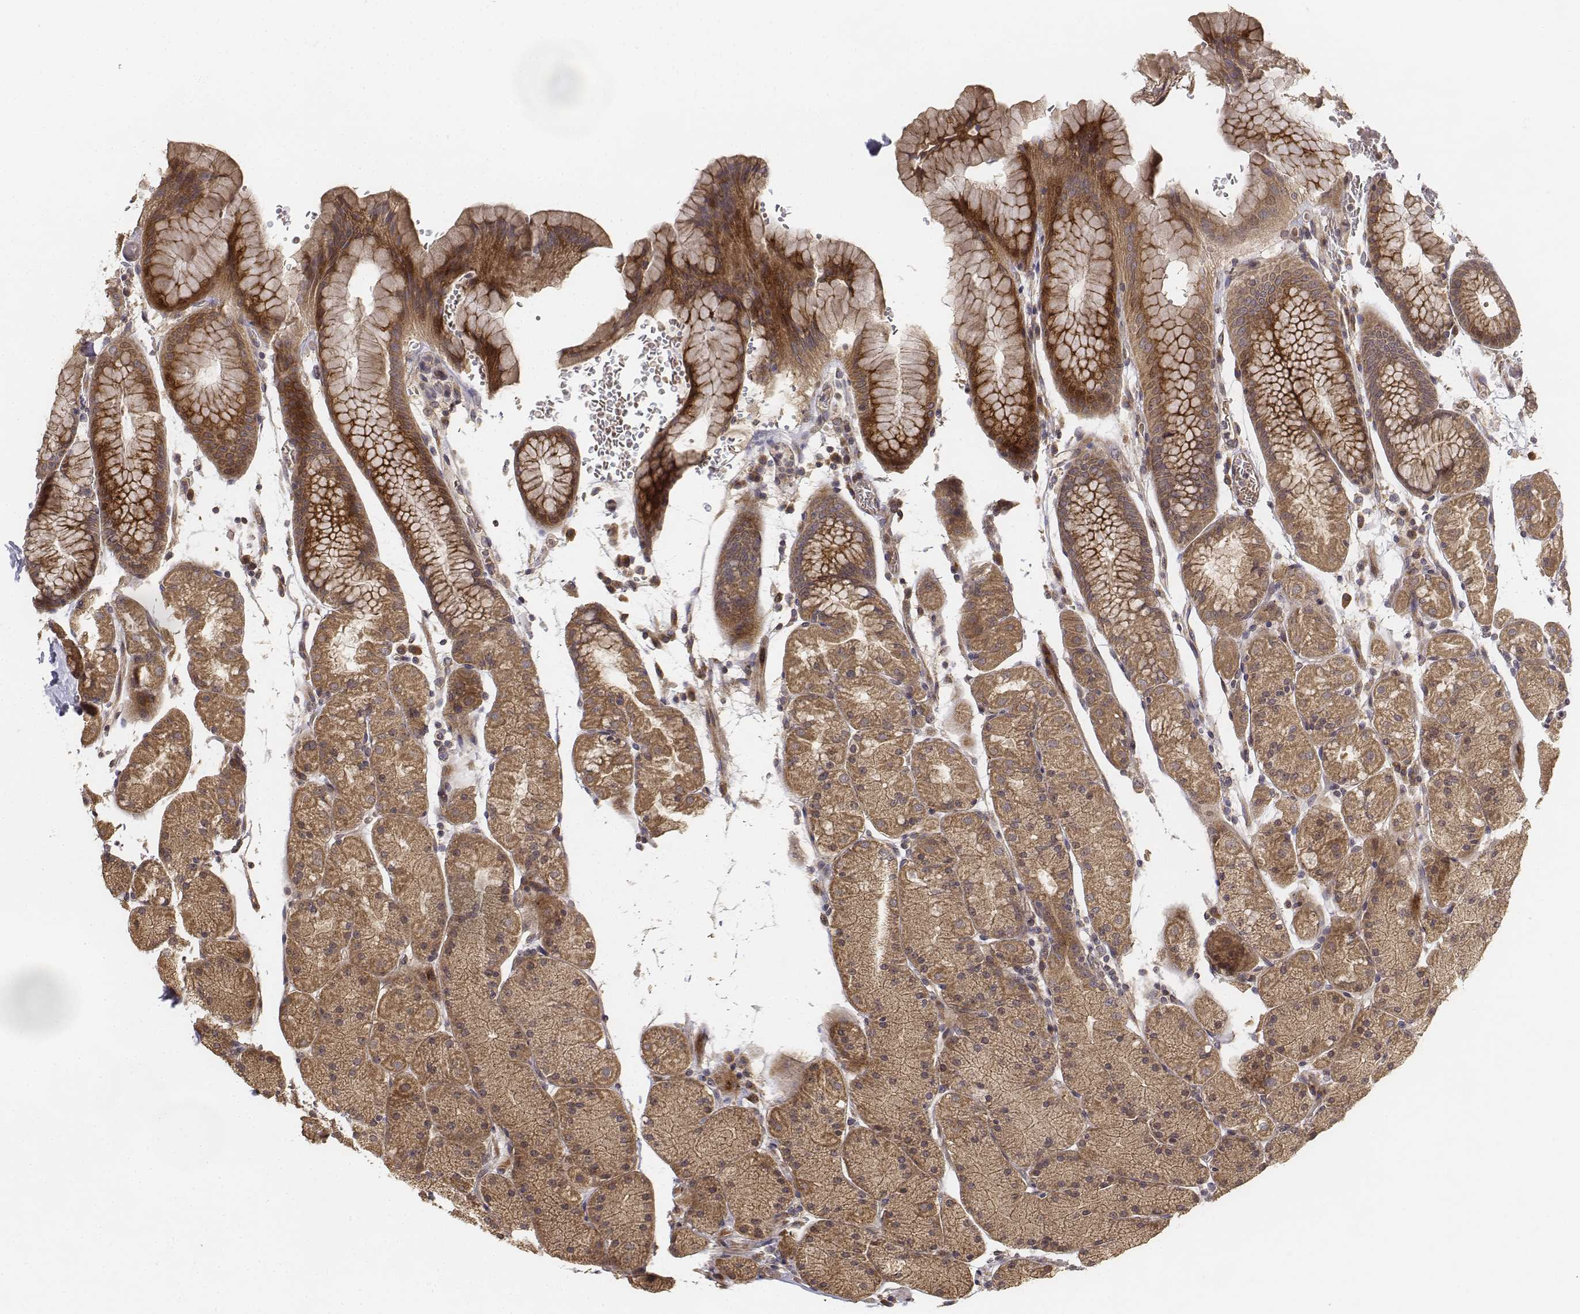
{"staining": {"intensity": "moderate", "quantity": ">75%", "location": "cytoplasmic/membranous"}, "tissue": "stomach", "cell_type": "Glandular cells", "image_type": "normal", "snomed": [{"axis": "morphology", "description": "Normal tissue, NOS"}, {"axis": "topography", "description": "Stomach, upper"}, {"axis": "topography", "description": "Stomach"}], "caption": "Immunohistochemistry staining of normal stomach, which exhibits medium levels of moderate cytoplasmic/membranous staining in approximately >75% of glandular cells indicating moderate cytoplasmic/membranous protein expression. The staining was performed using DAB (3,3'-diaminobenzidine) (brown) for protein detection and nuclei were counterstained in hematoxylin (blue).", "gene": "FBXO21", "patient": {"sex": "male", "age": 76}}